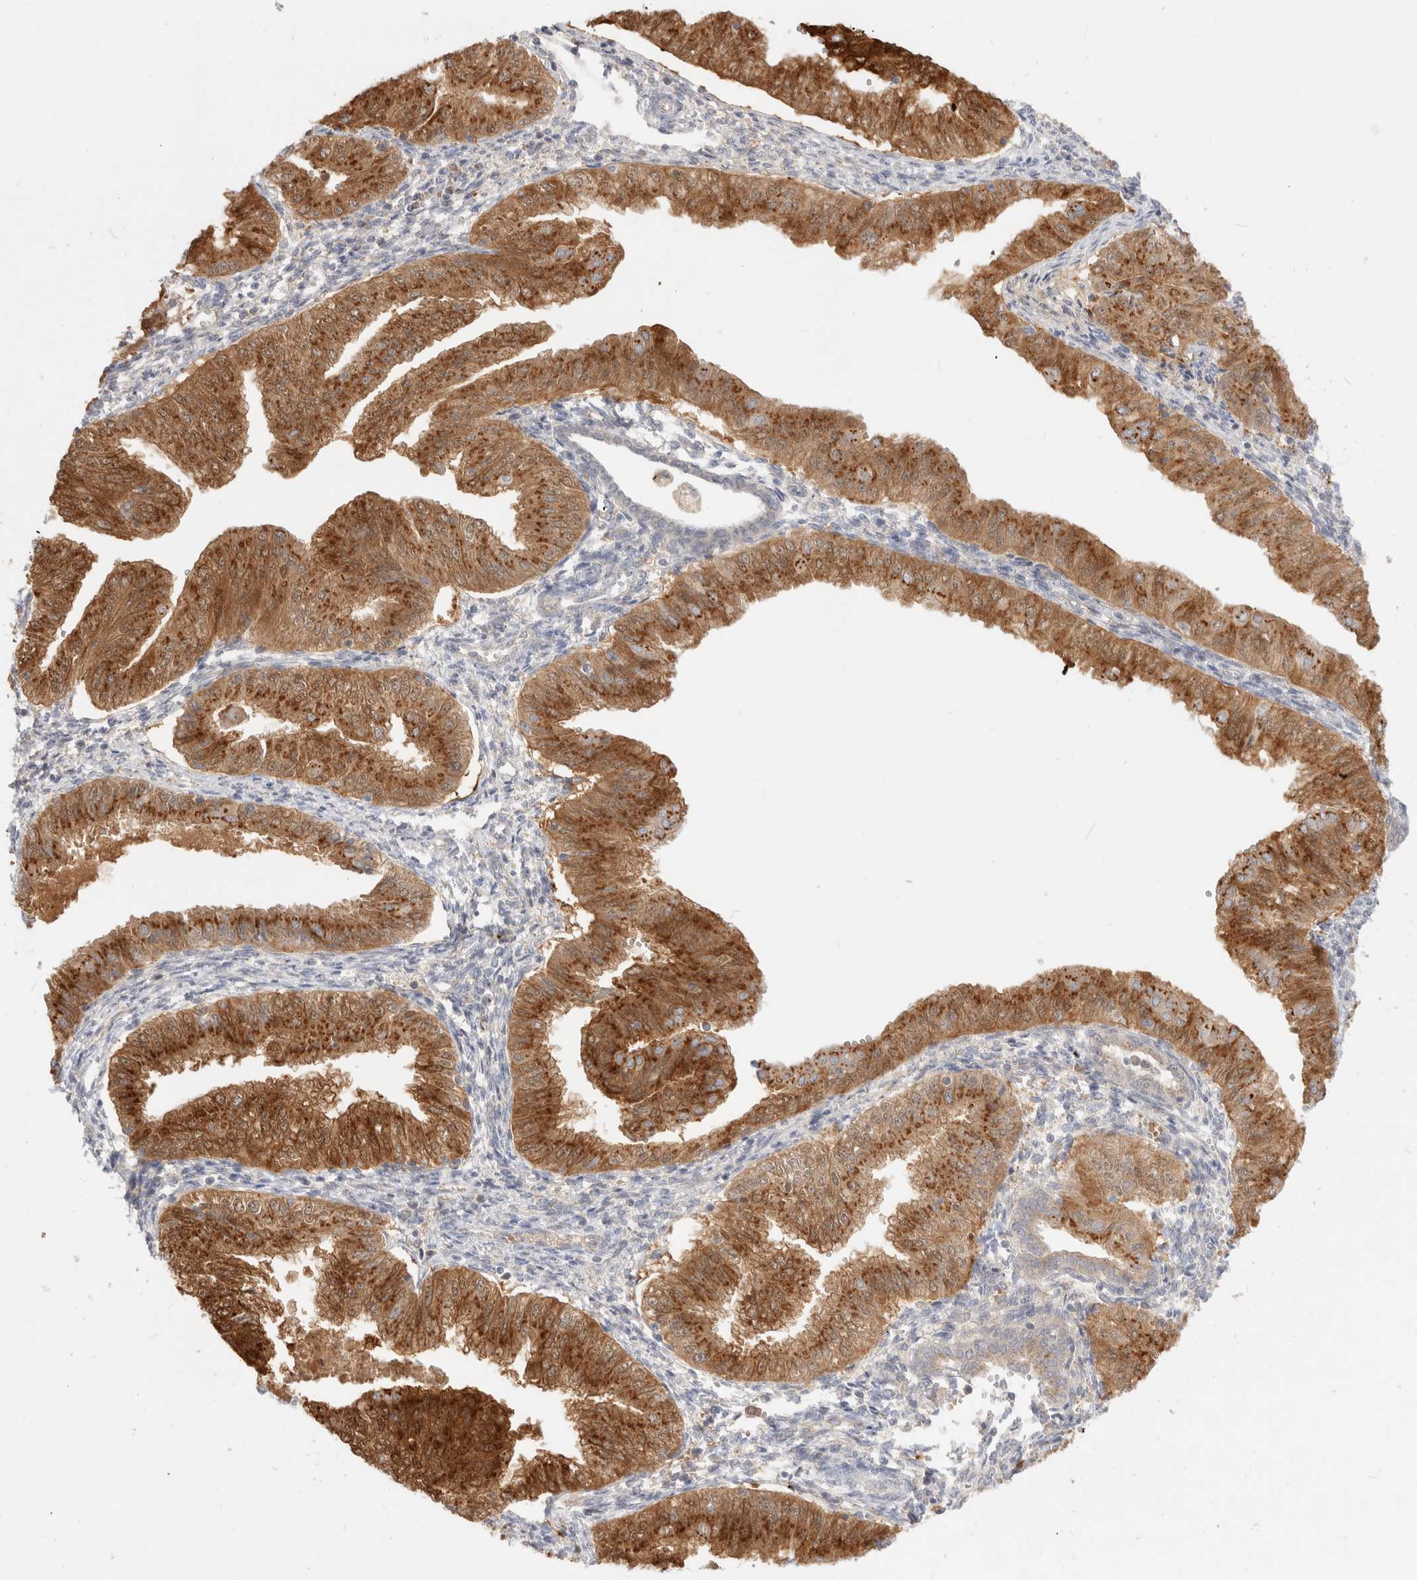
{"staining": {"intensity": "moderate", "quantity": ">75%", "location": "cytoplasmic/membranous"}, "tissue": "endometrial cancer", "cell_type": "Tumor cells", "image_type": "cancer", "snomed": [{"axis": "morphology", "description": "Normal tissue, NOS"}, {"axis": "morphology", "description": "Adenocarcinoma, NOS"}, {"axis": "topography", "description": "Endometrium"}], "caption": "Brown immunohistochemical staining in endometrial cancer (adenocarcinoma) demonstrates moderate cytoplasmic/membranous positivity in about >75% of tumor cells. Nuclei are stained in blue.", "gene": "EFCAB13", "patient": {"sex": "female", "age": 53}}